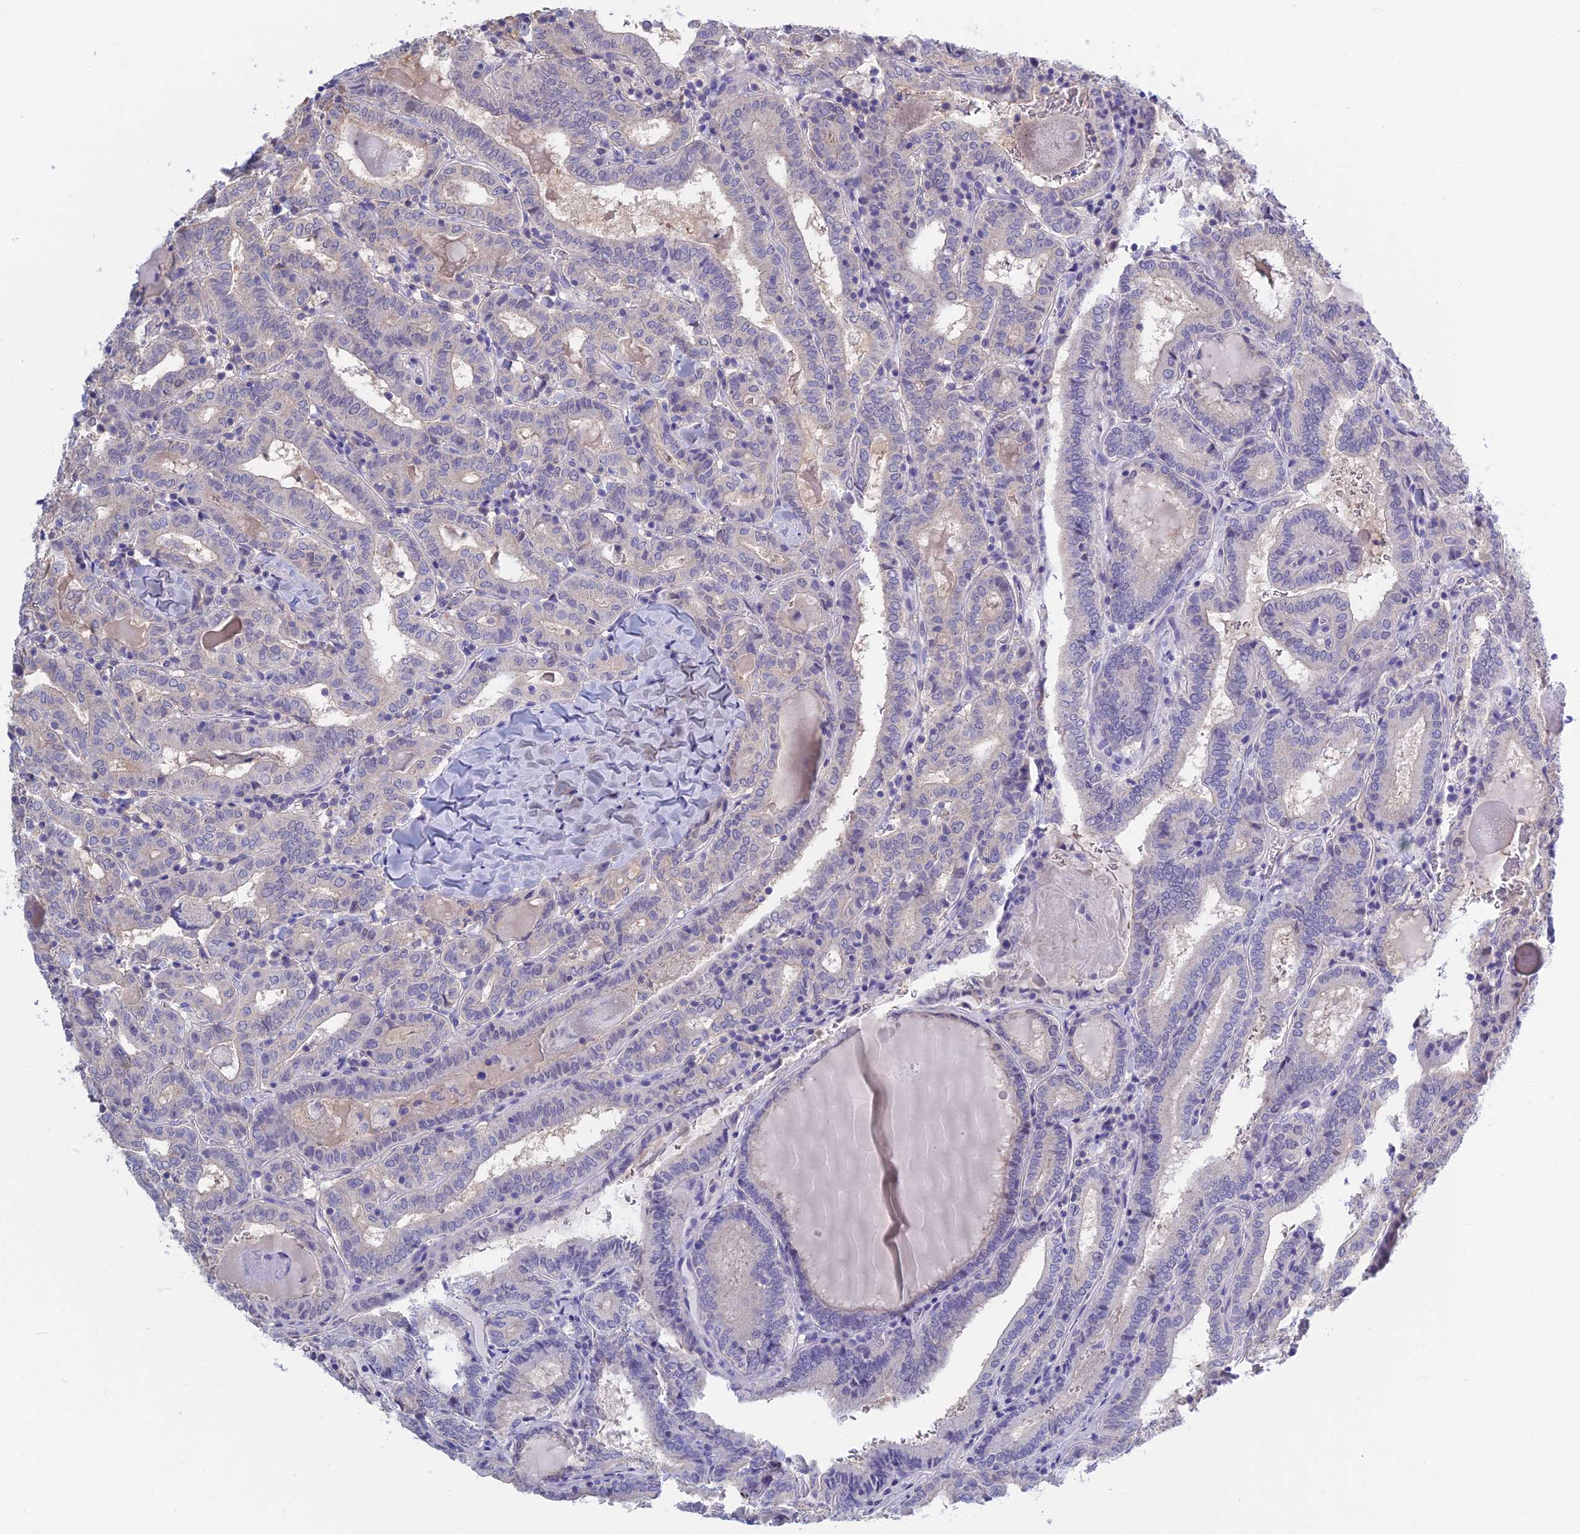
{"staining": {"intensity": "negative", "quantity": "none", "location": "none"}, "tissue": "thyroid cancer", "cell_type": "Tumor cells", "image_type": "cancer", "snomed": [{"axis": "morphology", "description": "Papillary adenocarcinoma, NOS"}, {"axis": "topography", "description": "Thyroid gland"}], "caption": "Tumor cells are negative for brown protein staining in thyroid cancer (papillary adenocarcinoma).", "gene": "SNAP91", "patient": {"sex": "female", "age": 72}}